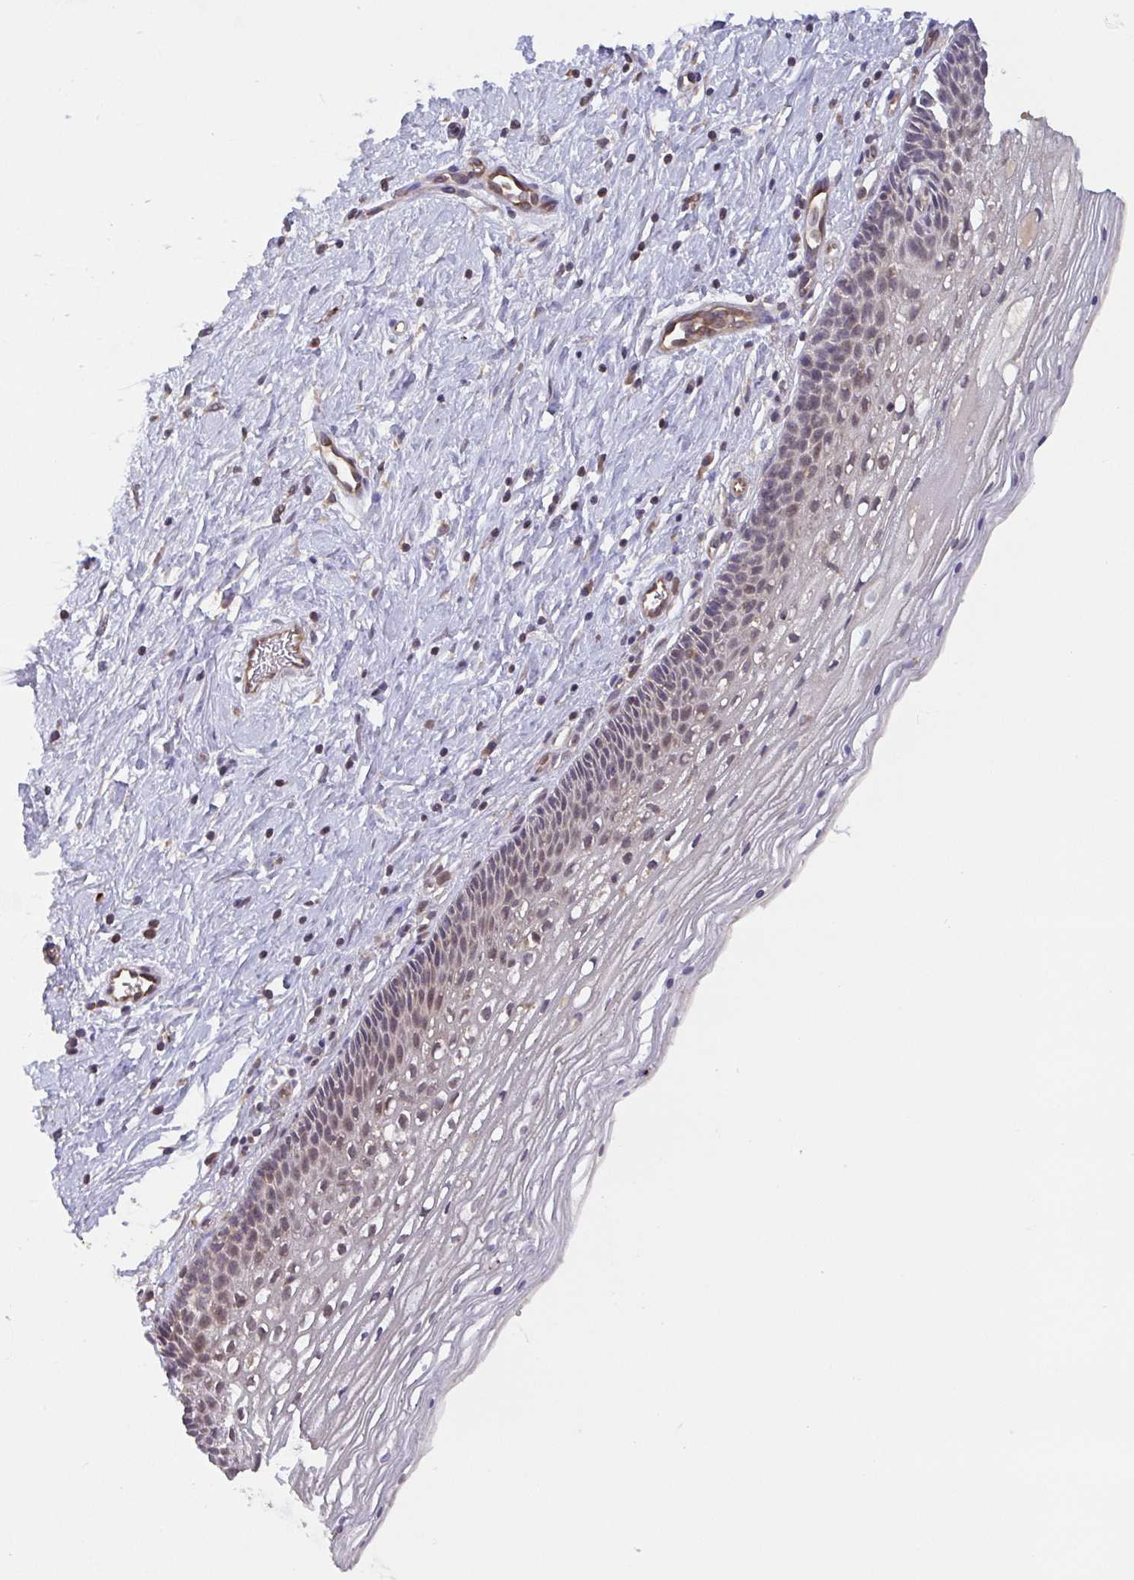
{"staining": {"intensity": "negative", "quantity": "none", "location": "none"}, "tissue": "cervix", "cell_type": "Glandular cells", "image_type": "normal", "snomed": [{"axis": "morphology", "description": "Normal tissue, NOS"}, {"axis": "topography", "description": "Cervix"}], "caption": "DAB immunohistochemical staining of unremarkable cervix reveals no significant positivity in glandular cells. (DAB (3,3'-diaminobenzidine) immunohistochemistry, high magnification).", "gene": "OSBPL7", "patient": {"sex": "female", "age": 34}}